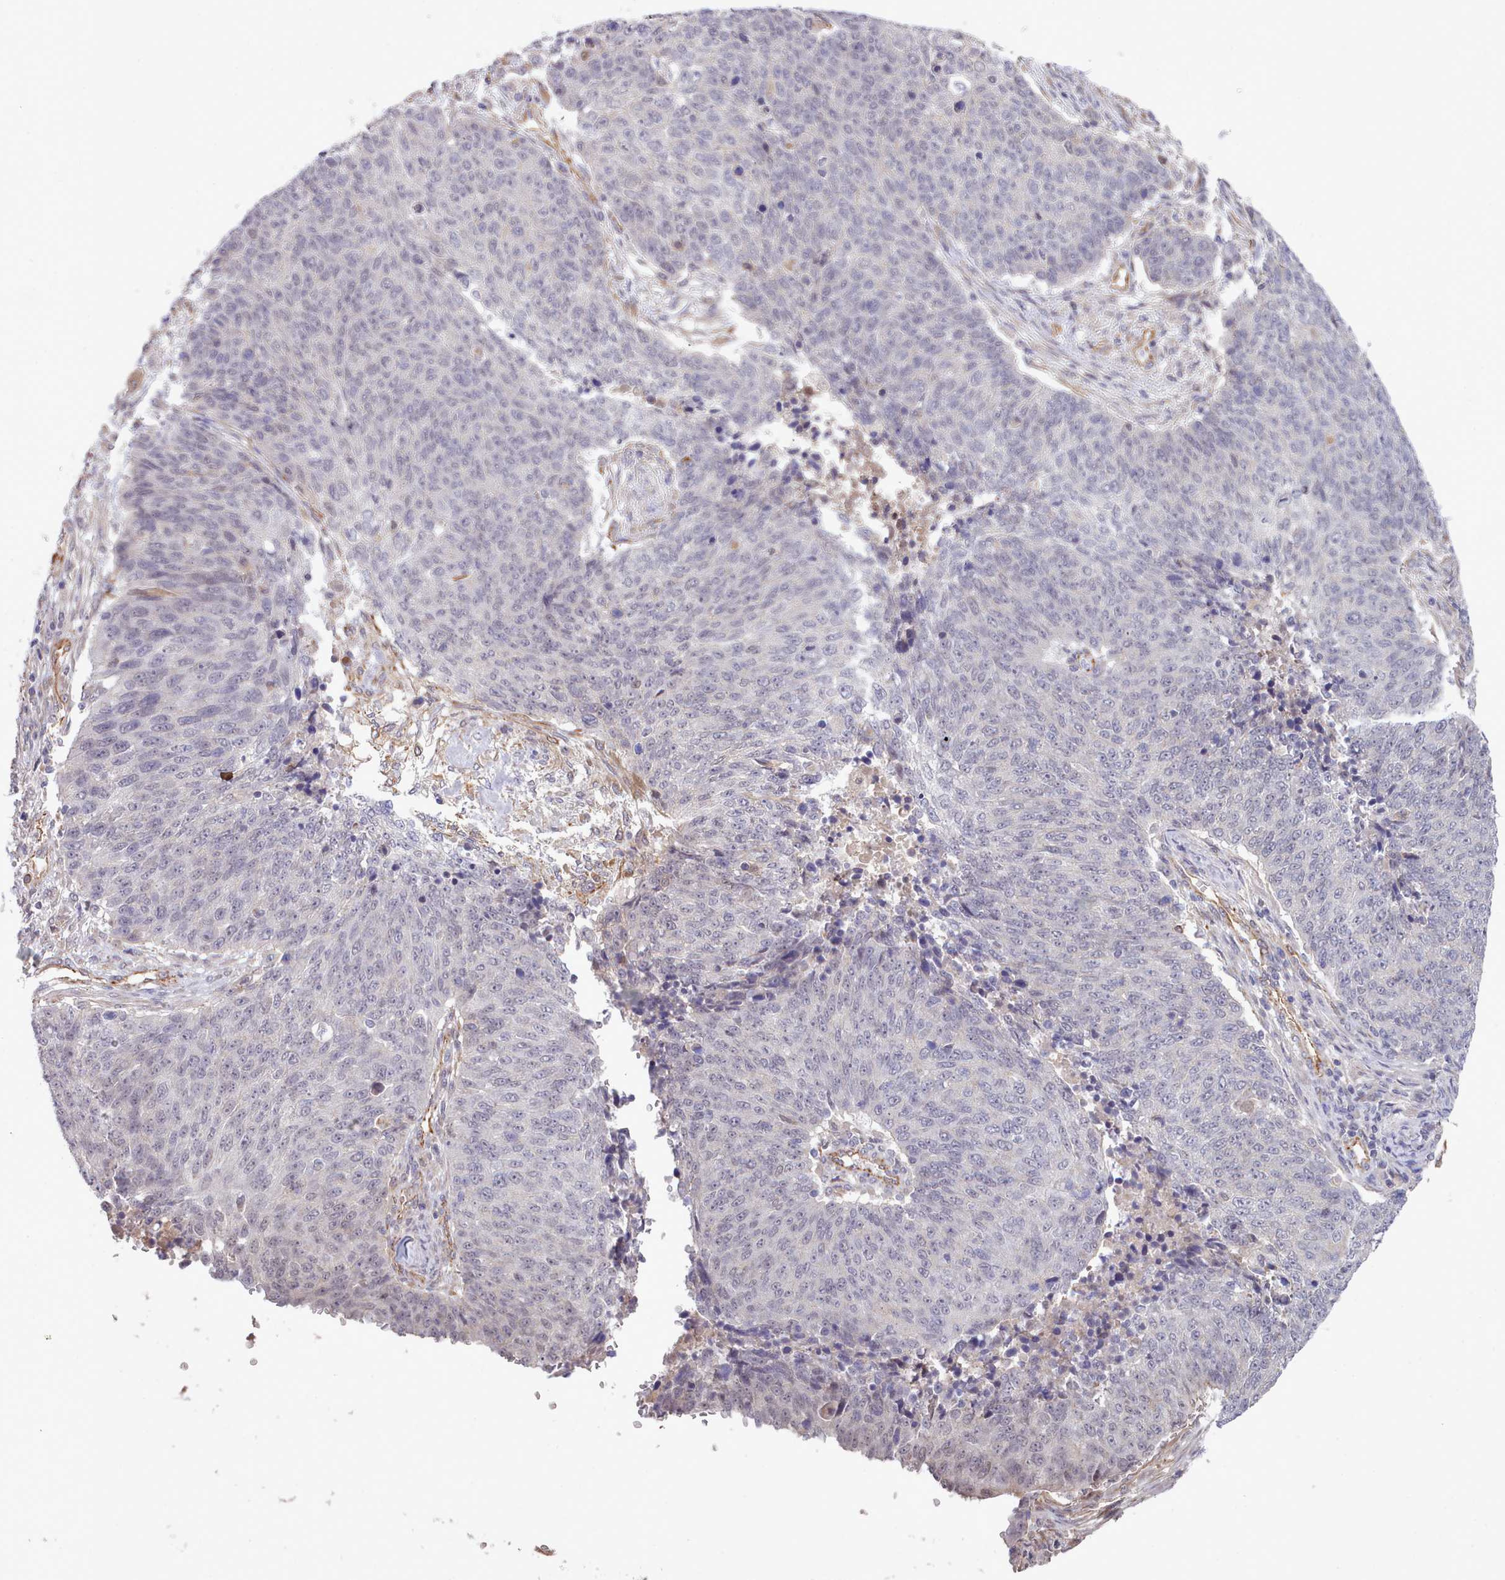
{"staining": {"intensity": "negative", "quantity": "none", "location": "none"}, "tissue": "lung cancer", "cell_type": "Tumor cells", "image_type": "cancer", "snomed": [{"axis": "morphology", "description": "Normal tissue, NOS"}, {"axis": "morphology", "description": "Squamous cell carcinoma, NOS"}, {"axis": "topography", "description": "Lymph node"}, {"axis": "topography", "description": "Lung"}], "caption": "This is a photomicrograph of immunohistochemistry (IHC) staining of lung cancer, which shows no staining in tumor cells. Nuclei are stained in blue.", "gene": "ZC3H13", "patient": {"sex": "male", "age": 66}}